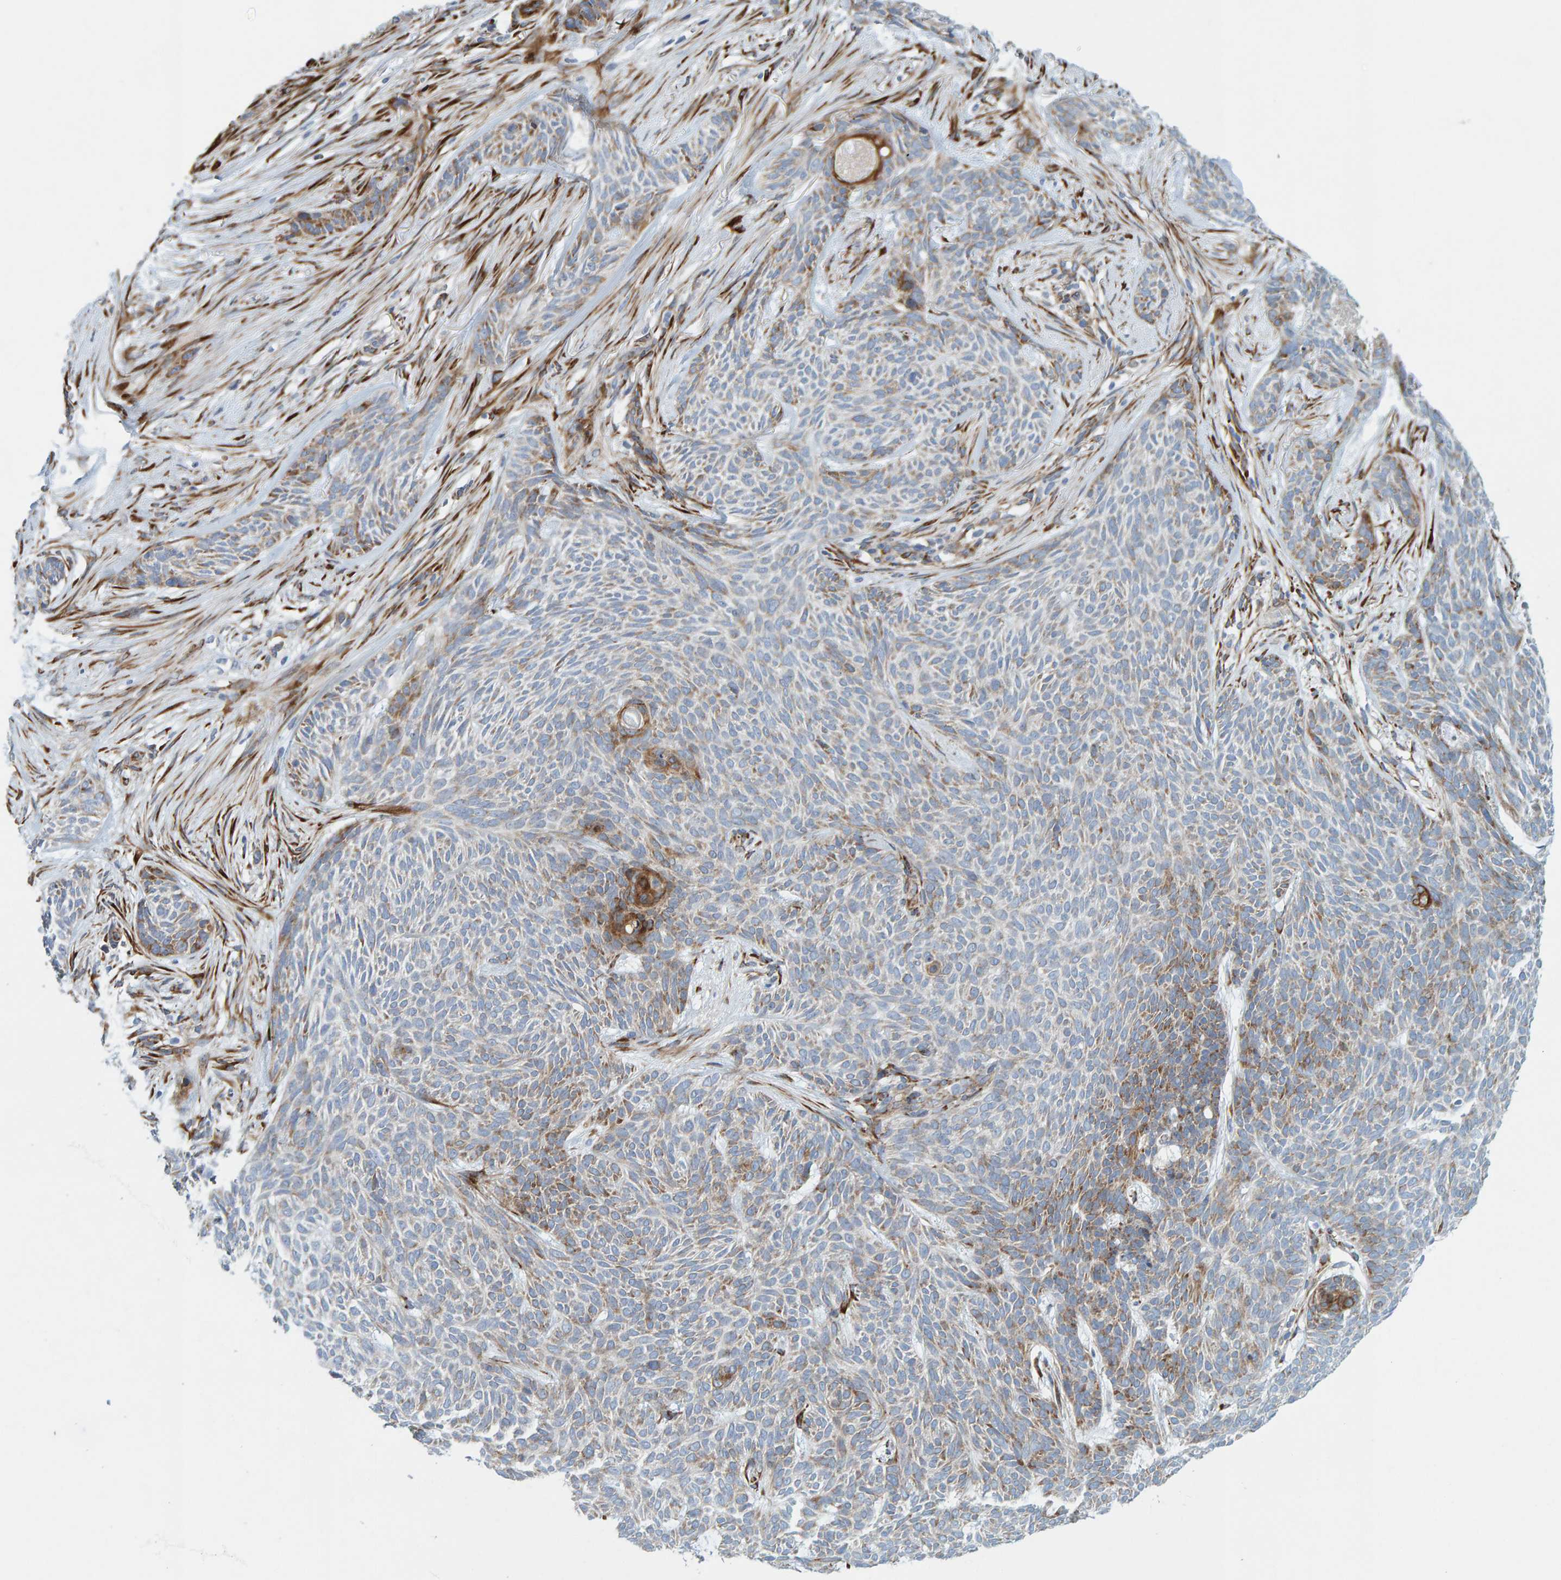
{"staining": {"intensity": "weak", "quantity": "25%-75%", "location": "cytoplasmic/membranous"}, "tissue": "skin cancer", "cell_type": "Tumor cells", "image_type": "cancer", "snomed": [{"axis": "morphology", "description": "Basal cell carcinoma"}, {"axis": "topography", "description": "Skin"}], "caption": "About 25%-75% of tumor cells in skin cancer (basal cell carcinoma) display weak cytoplasmic/membranous protein staining as visualized by brown immunohistochemical staining.", "gene": "MMP16", "patient": {"sex": "female", "age": 59}}